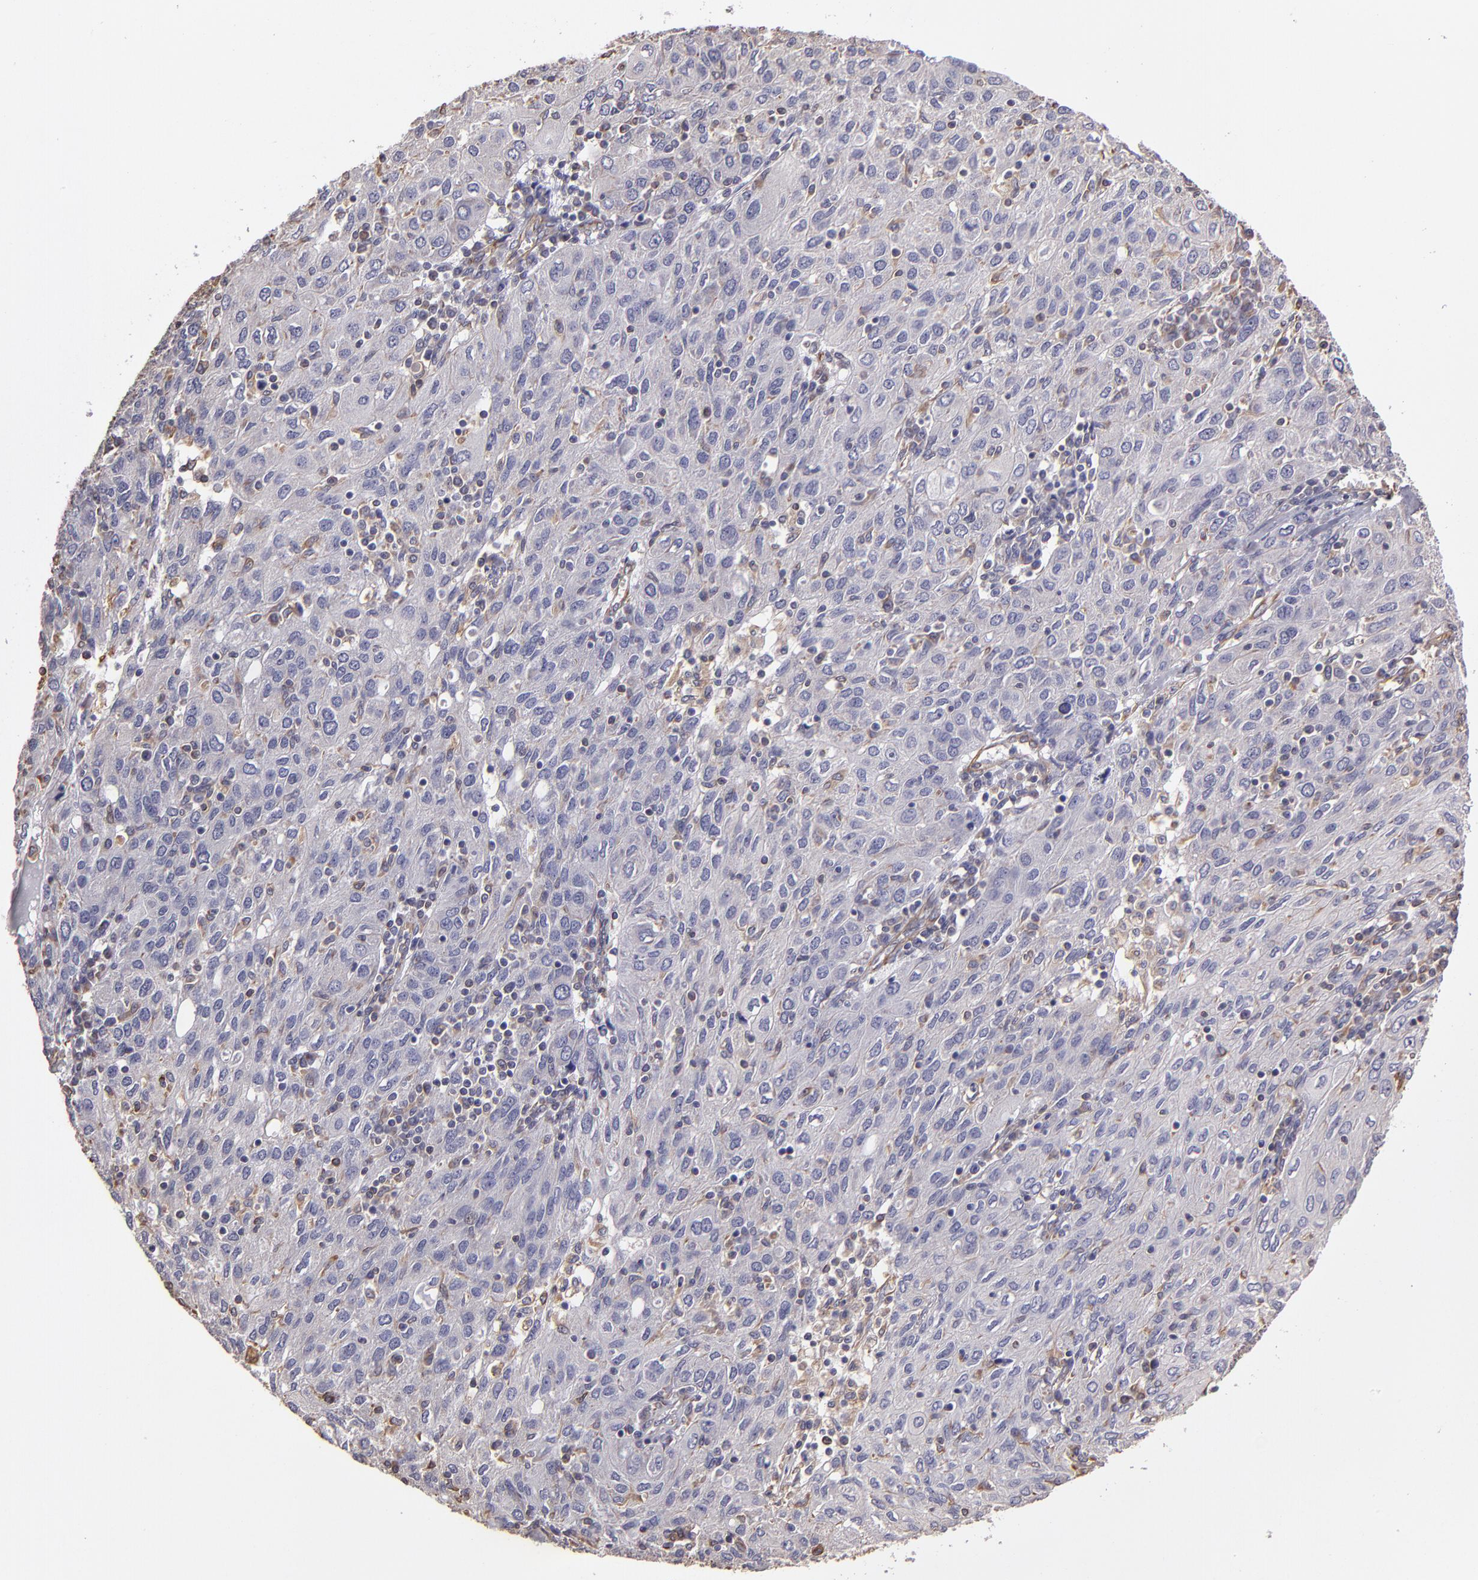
{"staining": {"intensity": "negative", "quantity": "none", "location": "none"}, "tissue": "ovarian cancer", "cell_type": "Tumor cells", "image_type": "cancer", "snomed": [{"axis": "morphology", "description": "Carcinoma, endometroid"}, {"axis": "topography", "description": "Ovary"}], "caption": "High magnification brightfield microscopy of endometroid carcinoma (ovarian) stained with DAB (brown) and counterstained with hematoxylin (blue): tumor cells show no significant expression.", "gene": "ABCC1", "patient": {"sex": "female", "age": 50}}